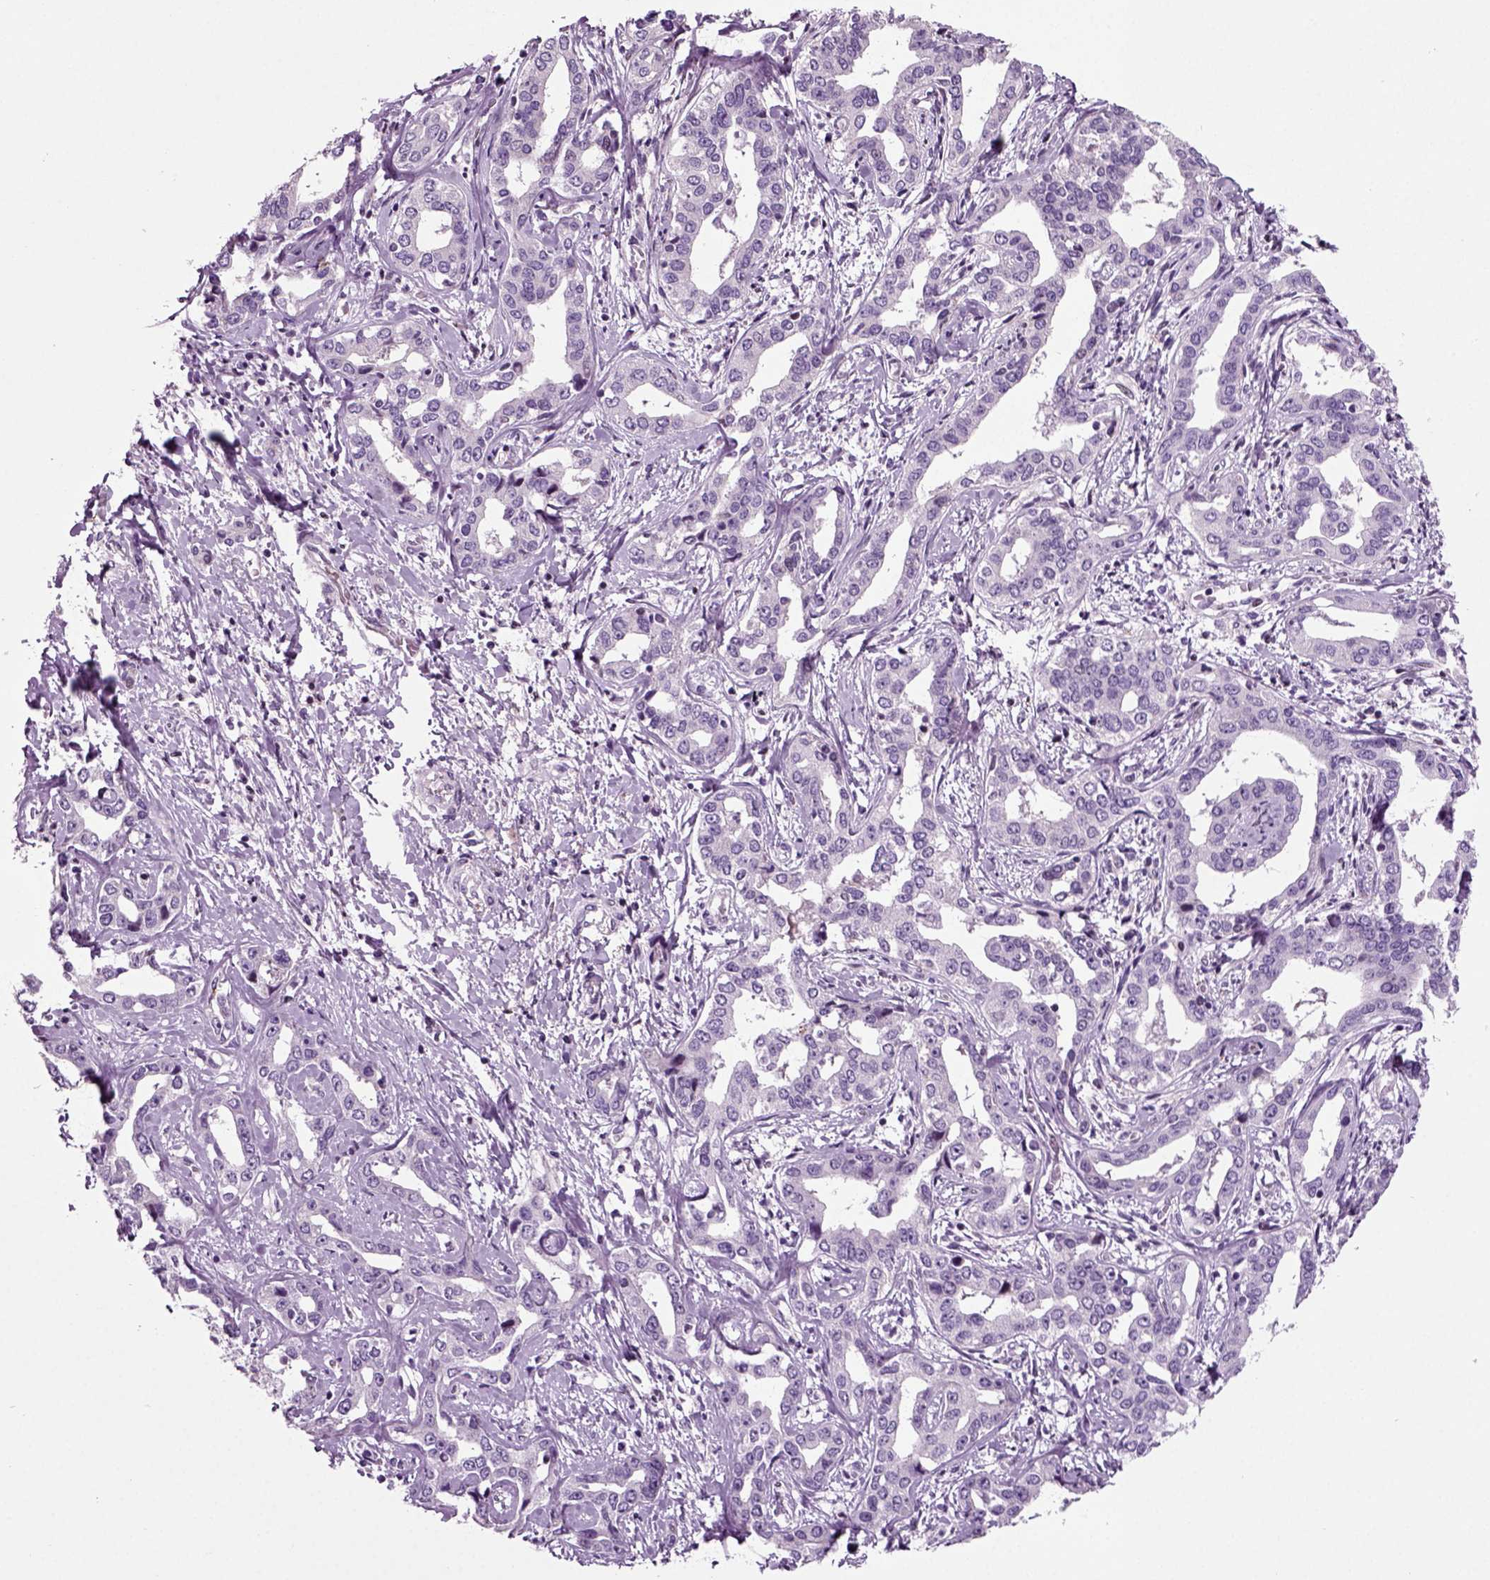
{"staining": {"intensity": "negative", "quantity": "none", "location": "none"}, "tissue": "liver cancer", "cell_type": "Tumor cells", "image_type": "cancer", "snomed": [{"axis": "morphology", "description": "Cholangiocarcinoma"}, {"axis": "topography", "description": "Liver"}], "caption": "IHC photomicrograph of liver cancer (cholangiocarcinoma) stained for a protein (brown), which exhibits no positivity in tumor cells.", "gene": "ARID3A", "patient": {"sex": "male", "age": 59}}